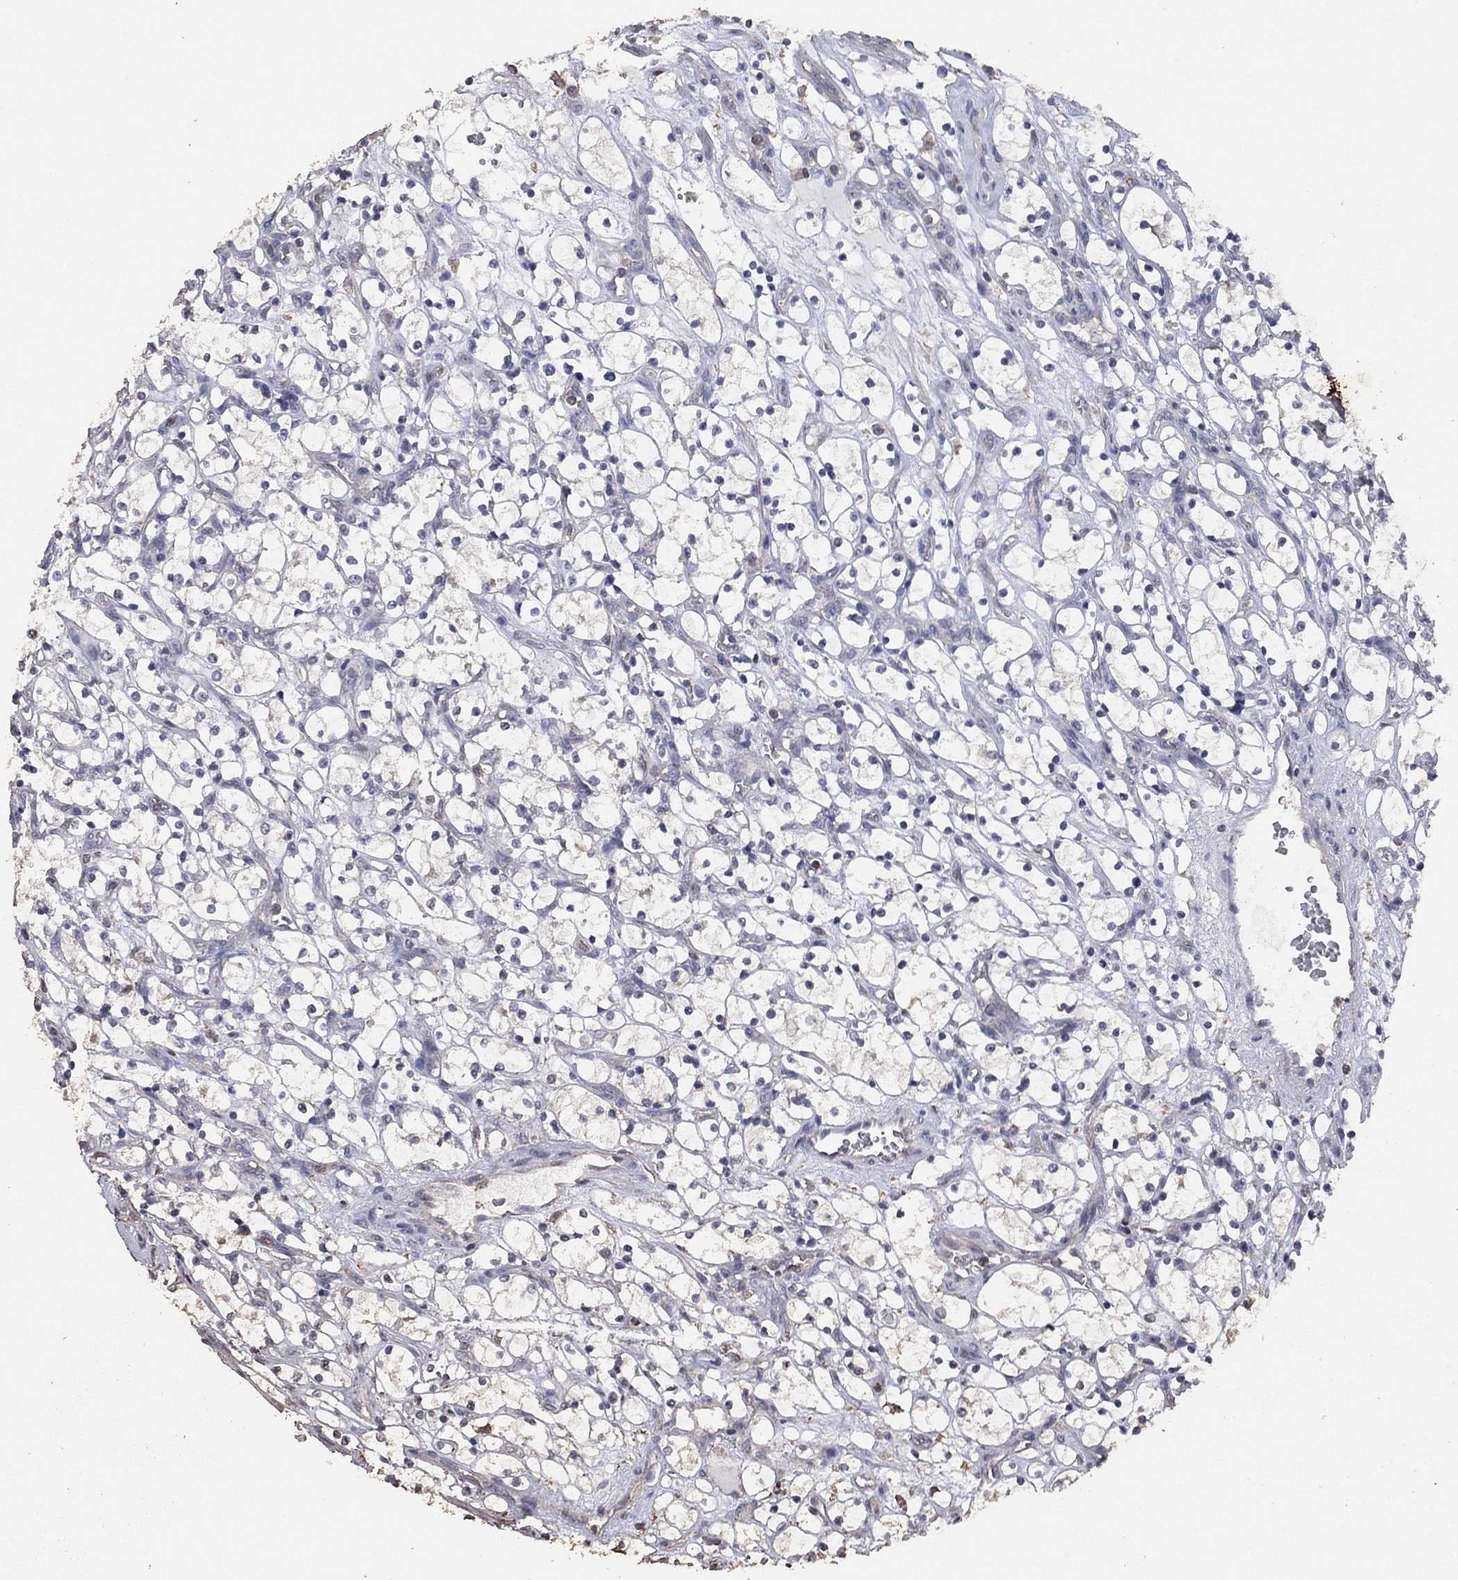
{"staining": {"intensity": "negative", "quantity": "none", "location": "none"}, "tissue": "renal cancer", "cell_type": "Tumor cells", "image_type": "cancer", "snomed": [{"axis": "morphology", "description": "Adenocarcinoma, NOS"}, {"axis": "topography", "description": "Kidney"}], "caption": "Protein analysis of renal cancer (adenocarcinoma) displays no significant staining in tumor cells.", "gene": "ADPRHL1", "patient": {"sex": "female", "age": 69}}